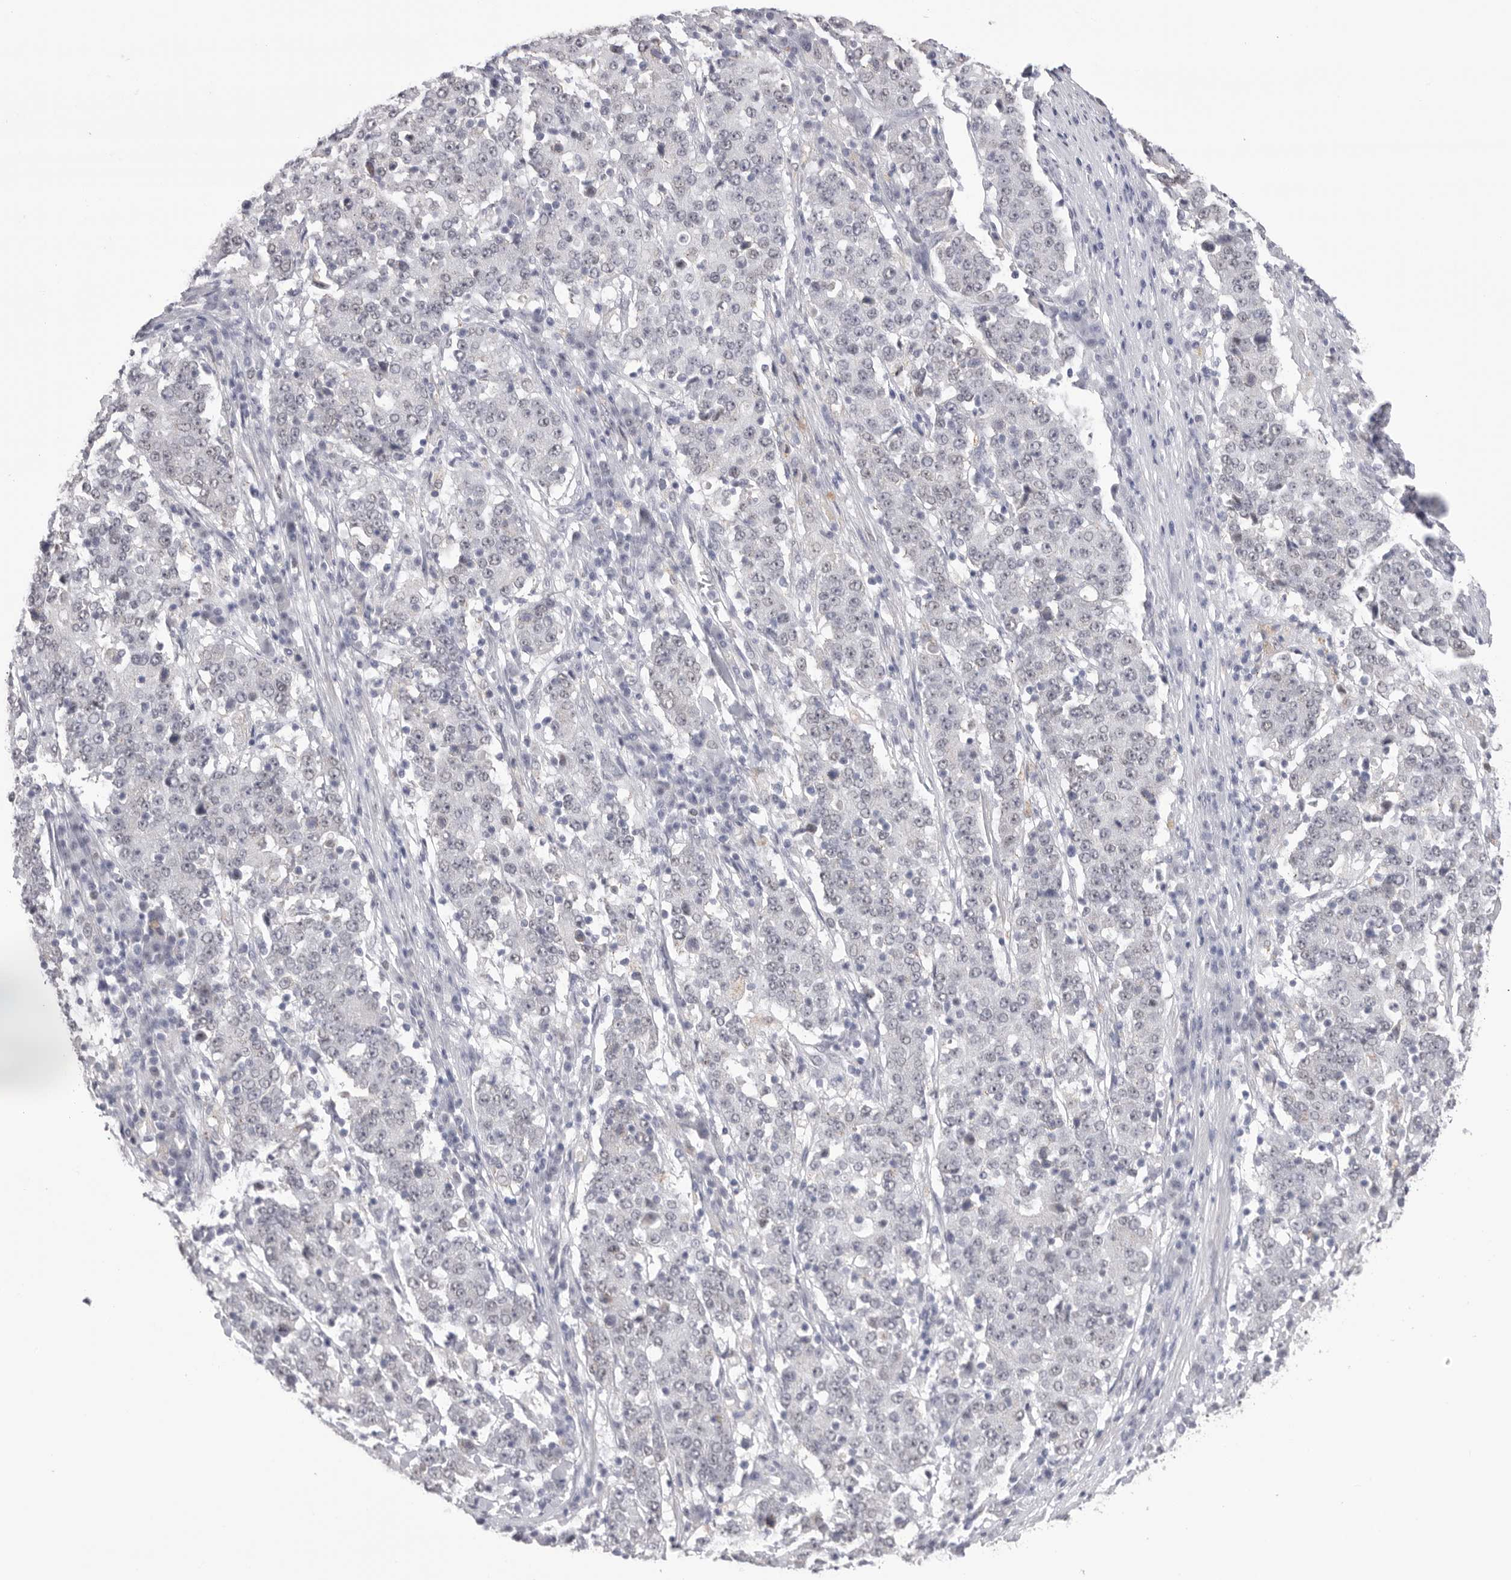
{"staining": {"intensity": "negative", "quantity": "none", "location": "none"}, "tissue": "stomach cancer", "cell_type": "Tumor cells", "image_type": "cancer", "snomed": [{"axis": "morphology", "description": "Adenocarcinoma, NOS"}, {"axis": "topography", "description": "Stomach"}], "caption": "The histopathology image displays no staining of tumor cells in stomach cancer (adenocarcinoma).", "gene": "BCLAF3", "patient": {"sex": "male", "age": 59}}